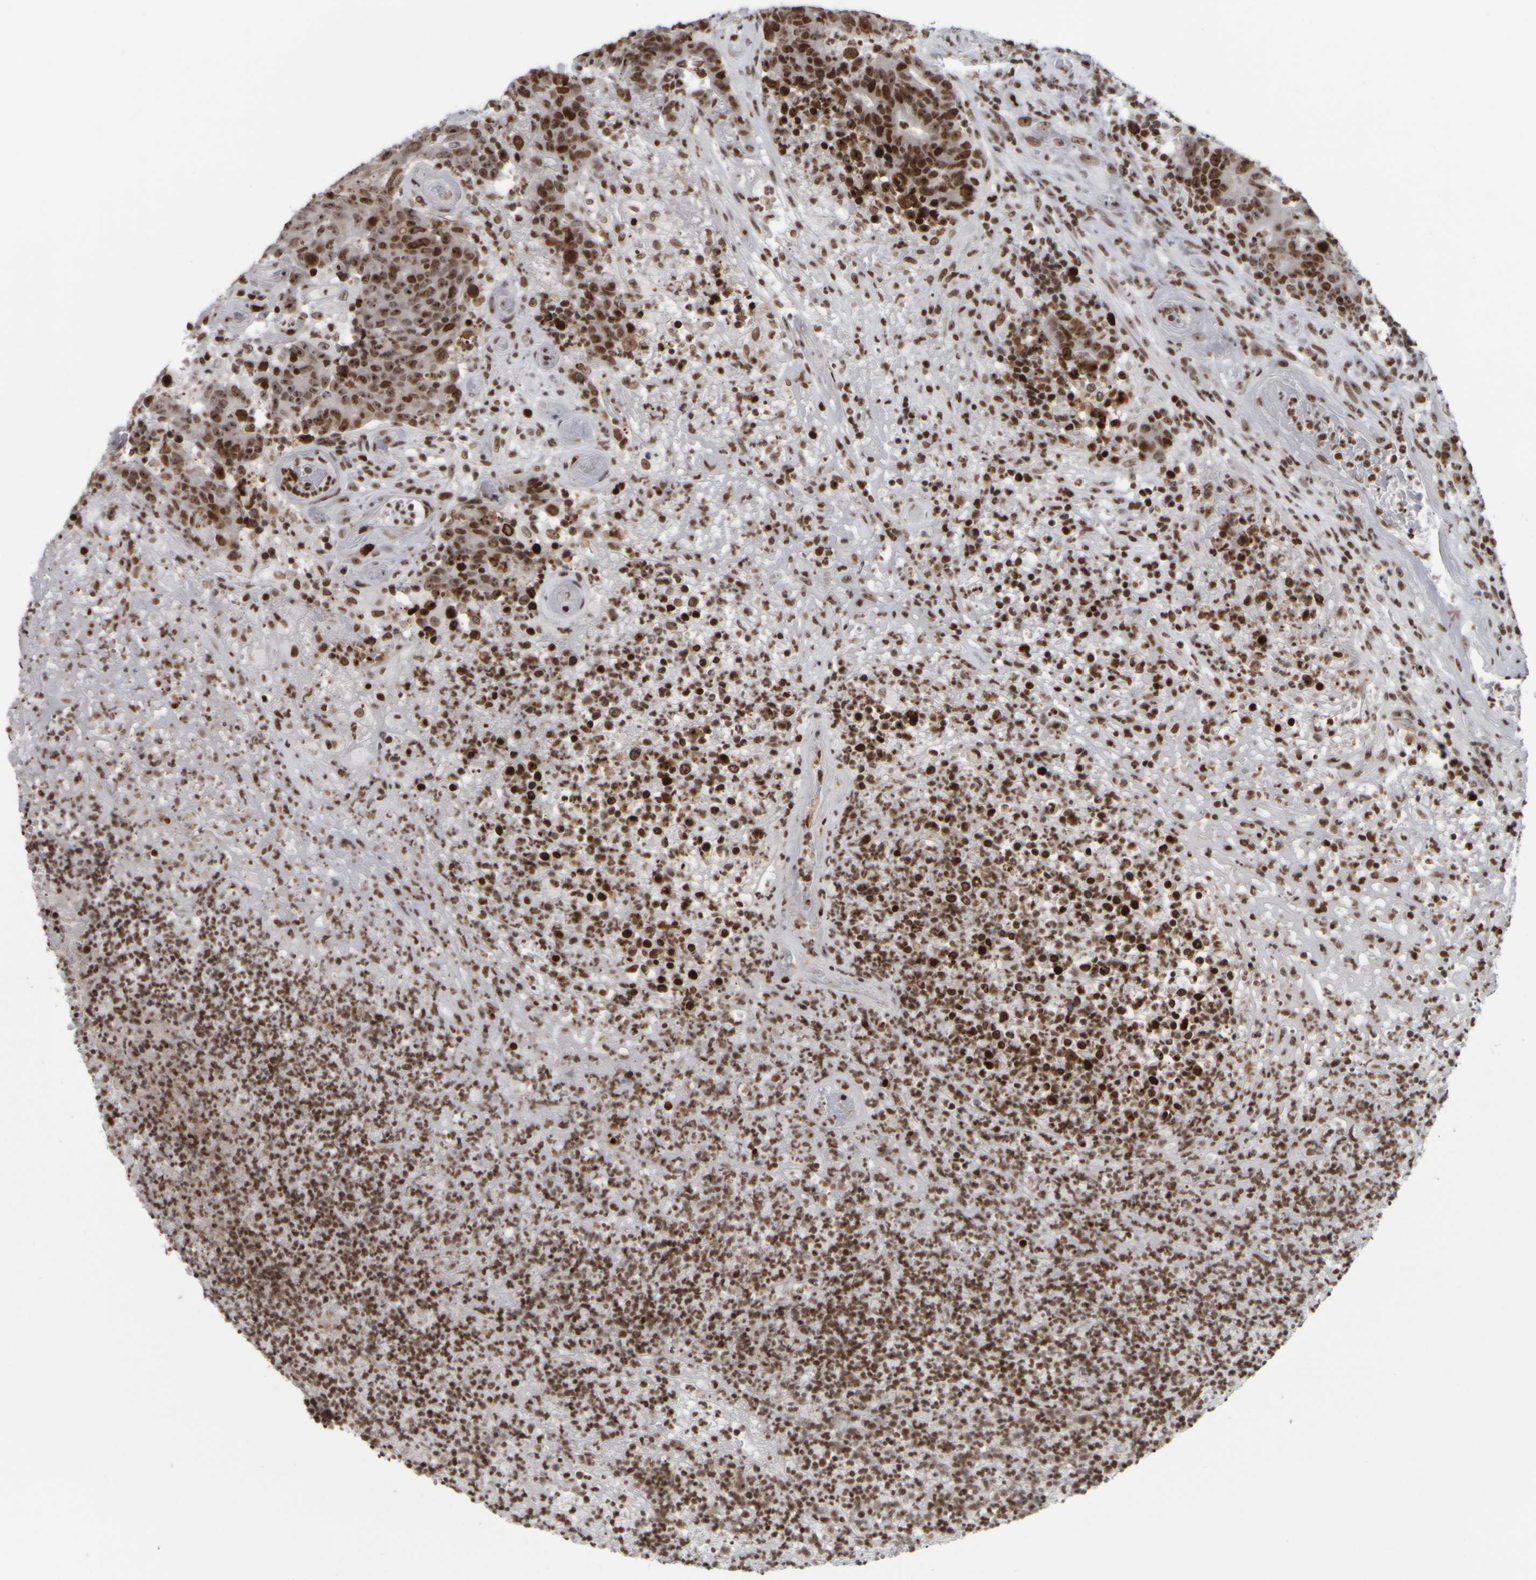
{"staining": {"intensity": "moderate", "quantity": ">75%", "location": "nuclear"}, "tissue": "colorectal cancer", "cell_type": "Tumor cells", "image_type": "cancer", "snomed": [{"axis": "morphology", "description": "Normal tissue, NOS"}, {"axis": "morphology", "description": "Adenocarcinoma, NOS"}, {"axis": "topography", "description": "Colon"}], "caption": "Immunohistochemical staining of human adenocarcinoma (colorectal) displays medium levels of moderate nuclear protein positivity in approximately >75% of tumor cells. The protein is stained brown, and the nuclei are stained in blue (DAB IHC with brightfield microscopy, high magnification).", "gene": "TOP2B", "patient": {"sex": "female", "age": 75}}